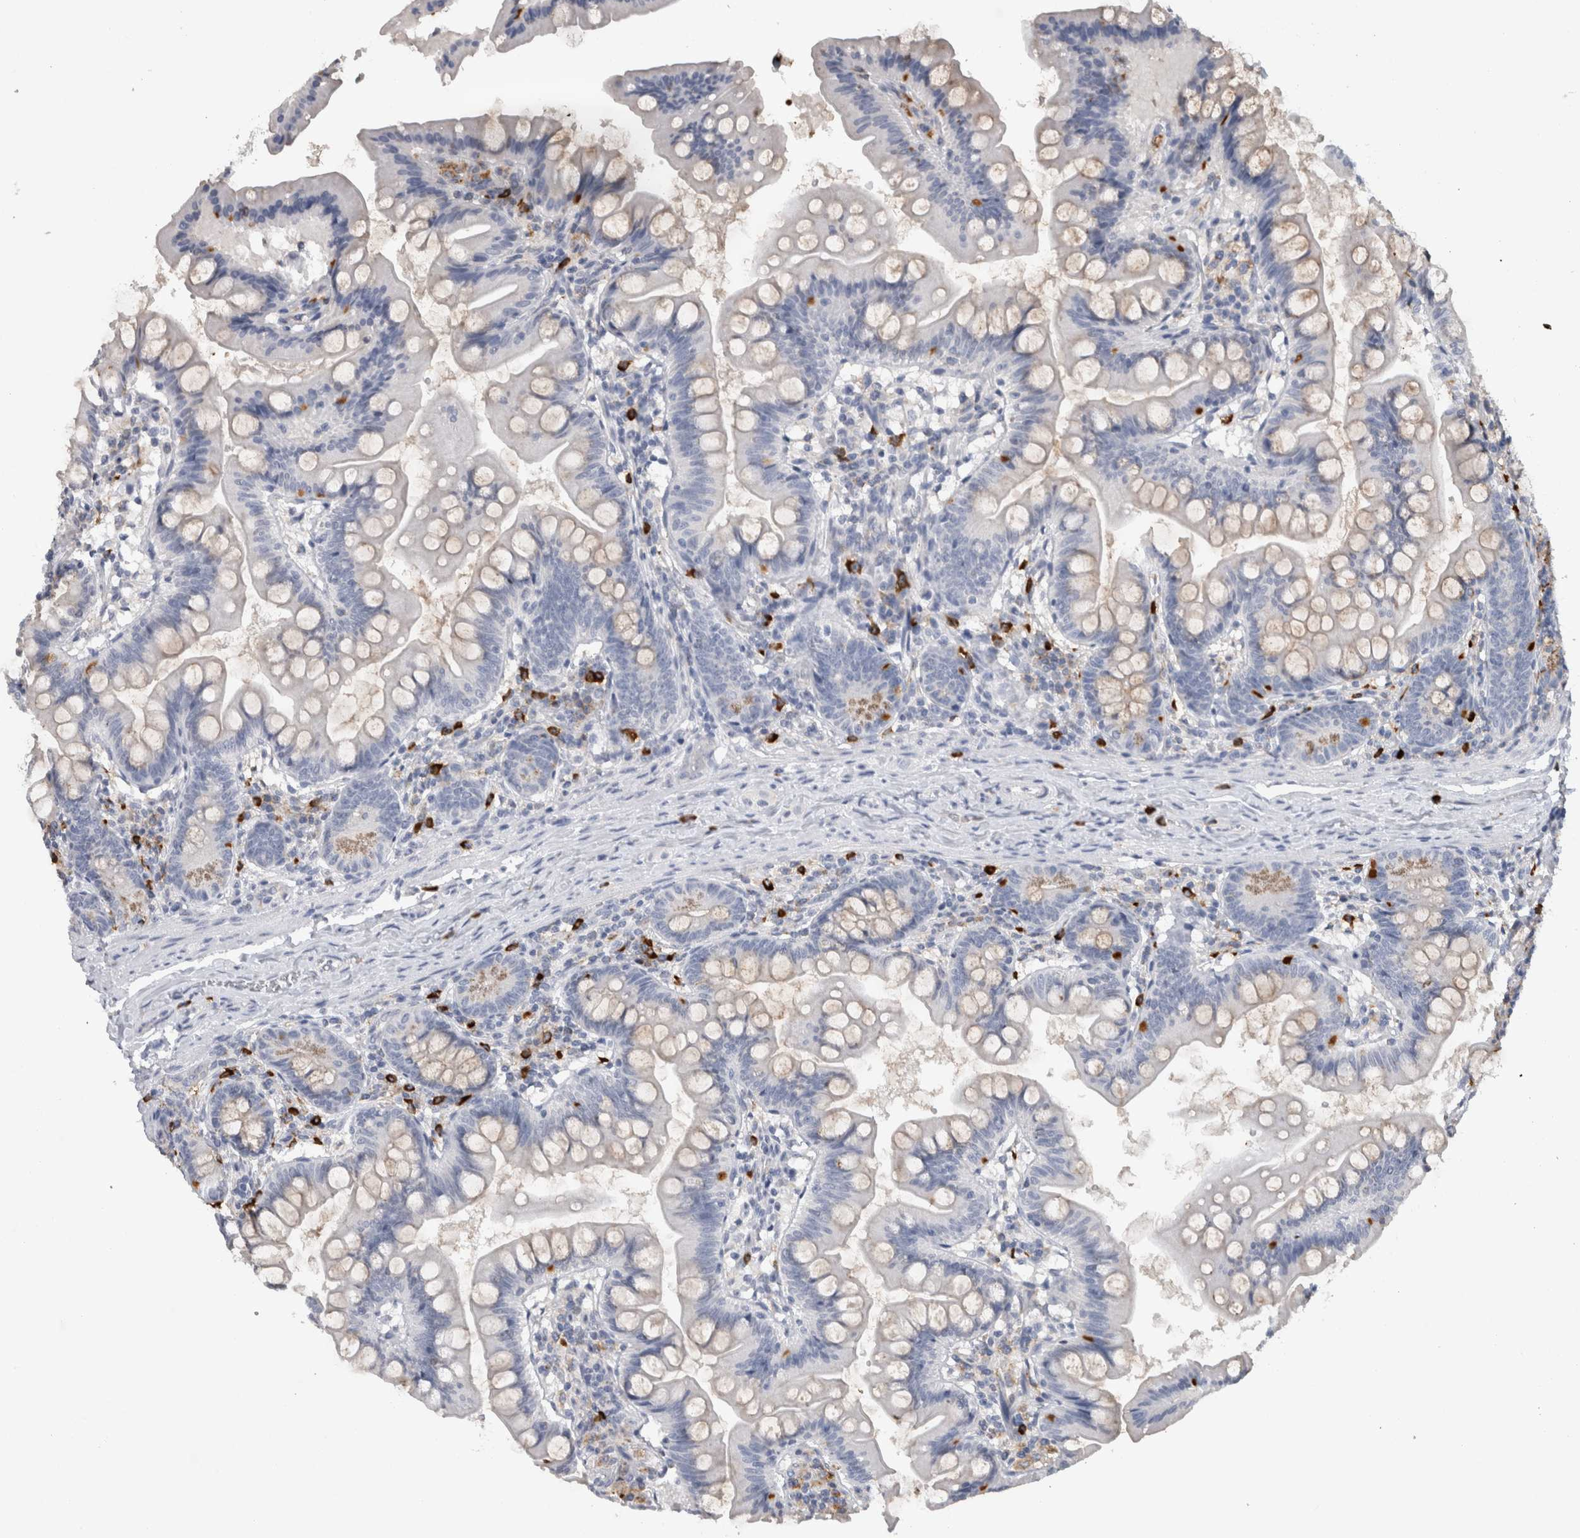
{"staining": {"intensity": "negative", "quantity": "none", "location": "none"}, "tissue": "small intestine", "cell_type": "Glandular cells", "image_type": "normal", "snomed": [{"axis": "morphology", "description": "Normal tissue, NOS"}, {"axis": "topography", "description": "Small intestine"}], "caption": "Benign small intestine was stained to show a protein in brown. There is no significant positivity in glandular cells. Nuclei are stained in blue.", "gene": "CD63", "patient": {"sex": "male", "age": 7}}